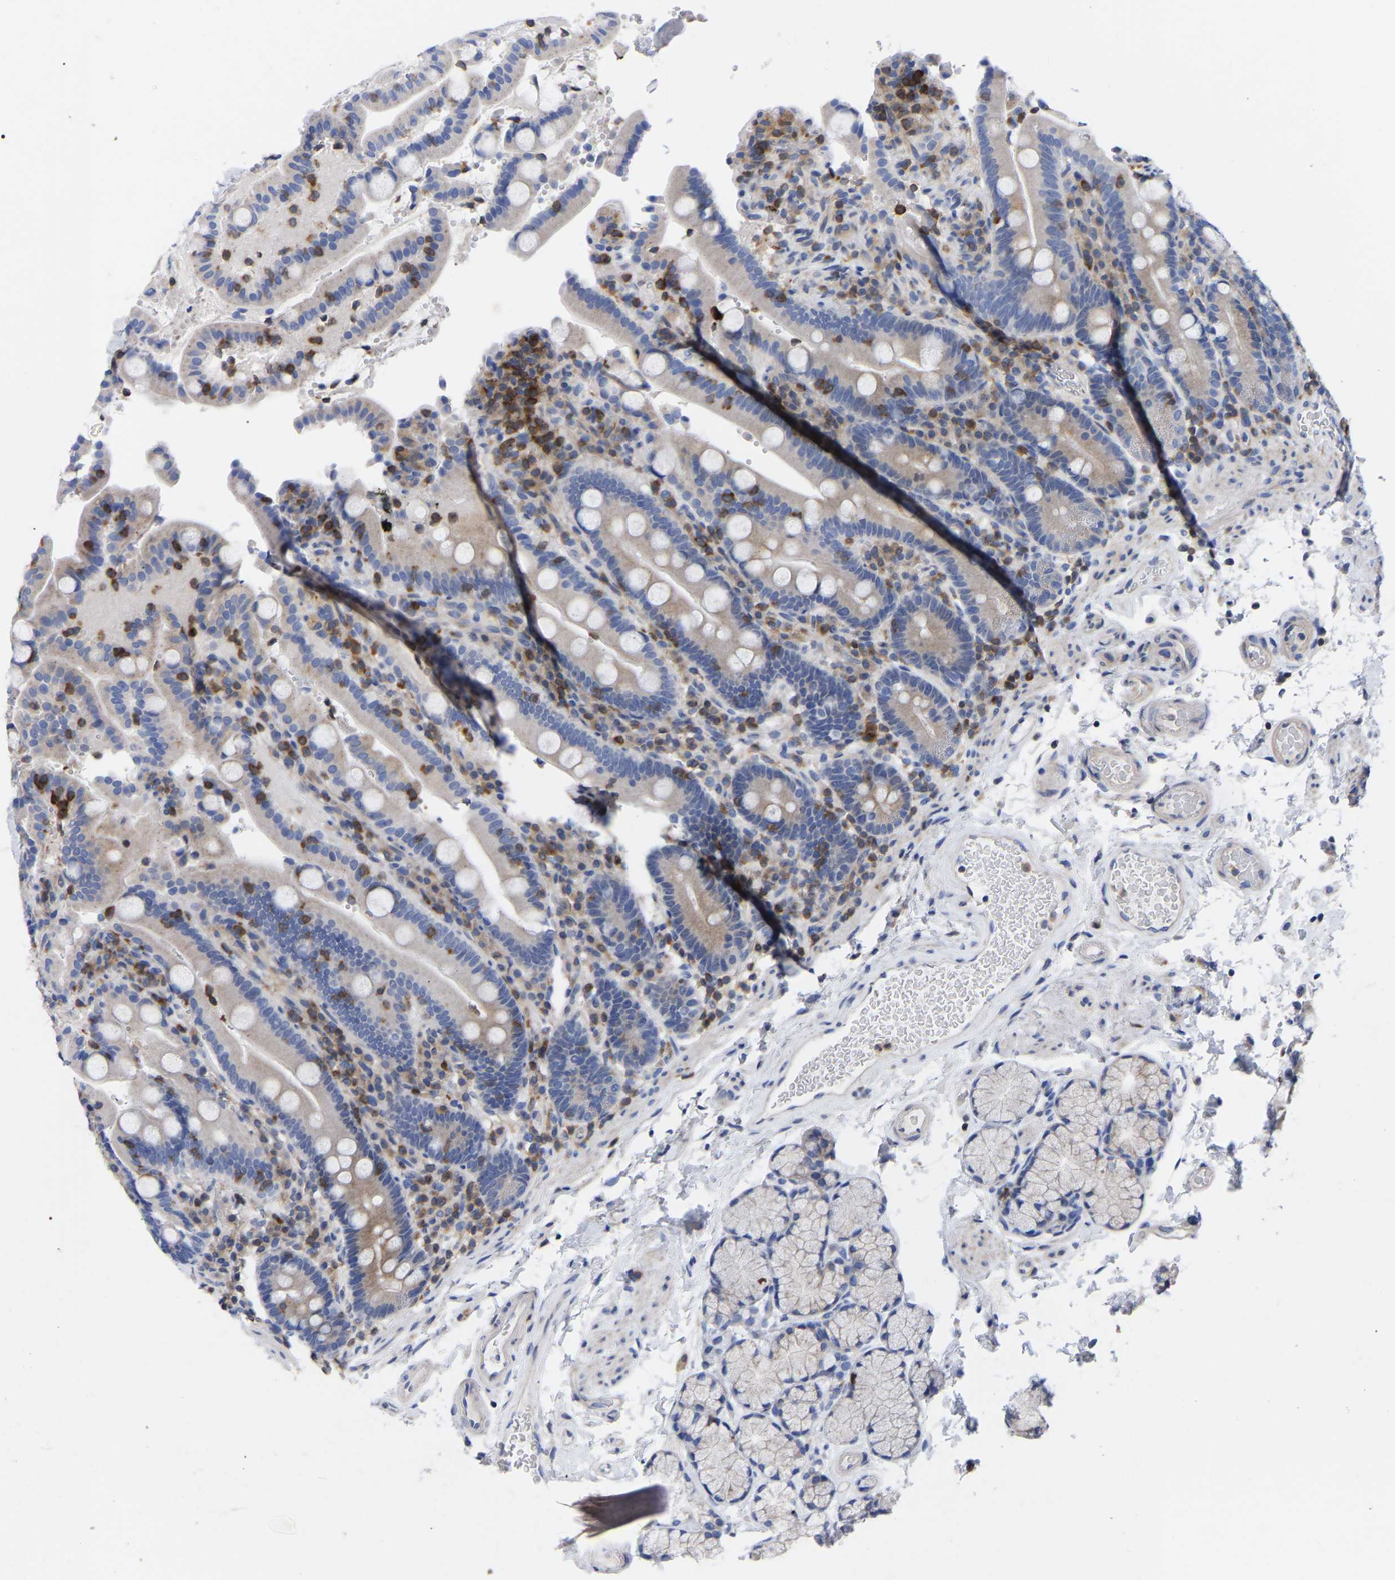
{"staining": {"intensity": "weak", "quantity": "<25%", "location": "cytoplasmic/membranous"}, "tissue": "duodenum", "cell_type": "Glandular cells", "image_type": "normal", "snomed": [{"axis": "morphology", "description": "Normal tissue, NOS"}, {"axis": "topography", "description": "Small intestine, NOS"}], "caption": "Immunohistochemical staining of benign human duodenum reveals no significant staining in glandular cells. (Stains: DAB immunohistochemistry (IHC) with hematoxylin counter stain, Microscopy: brightfield microscopy at high magnification).", "gene": "PTPN7", "patient": {"sex": "female", "age": 71}}